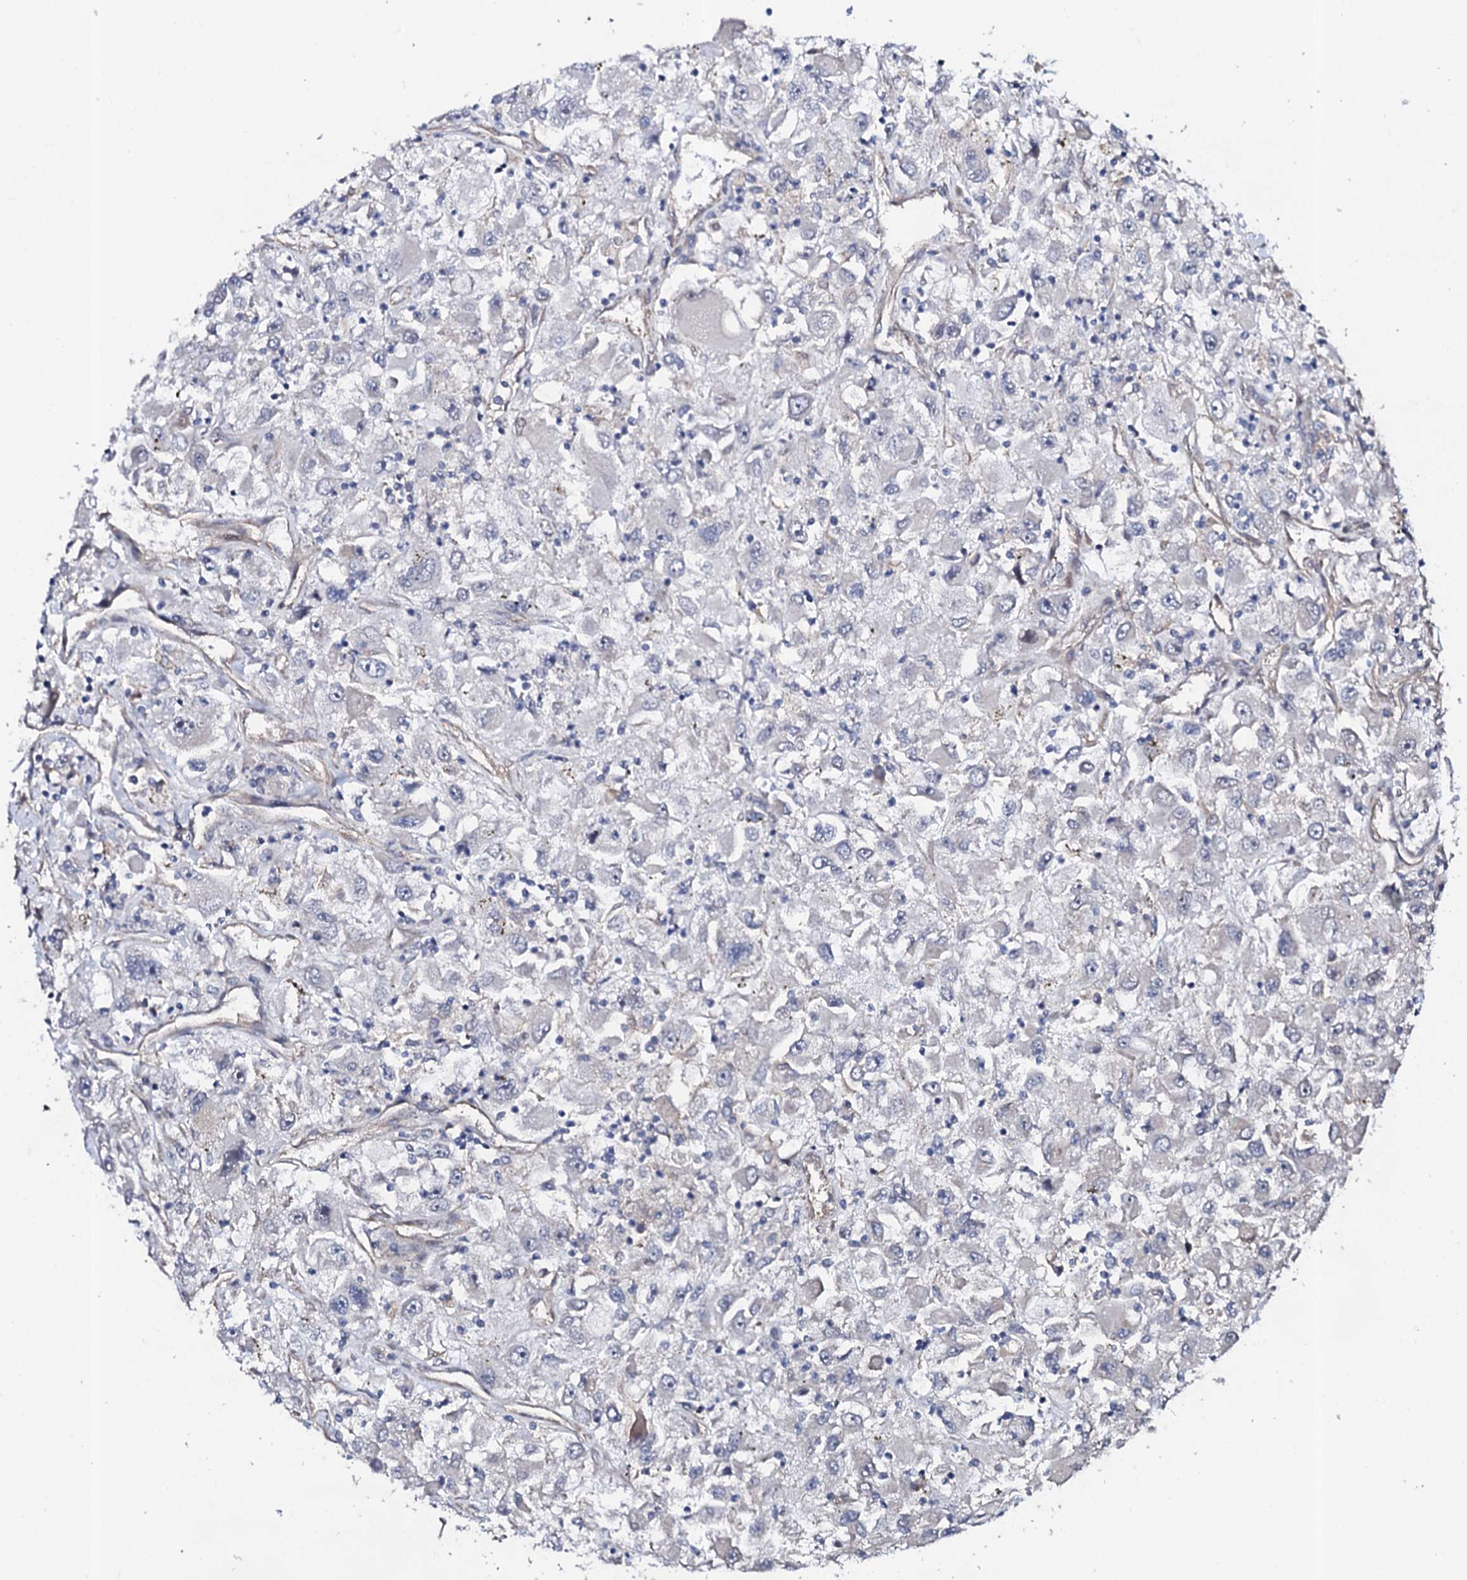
{"staining": {"intensity": "negative", "quantity": "none", "location": "none"}, "tissue": "renal cancer", "cell_type": "Tumor cells", "image_type": "cancer", "snomed": [{"axis": "morphology", "description": "Adenocarcinoma, NOS"}, {"axis": "topography", "description": "Kidney"}], "caption": "The photomicrograph reveals no significant expression in tumor cells of renal cancer (adenocarcinoma).", "gene": "CIAO2A", "patient": {"sex": "female", "age": 52}}